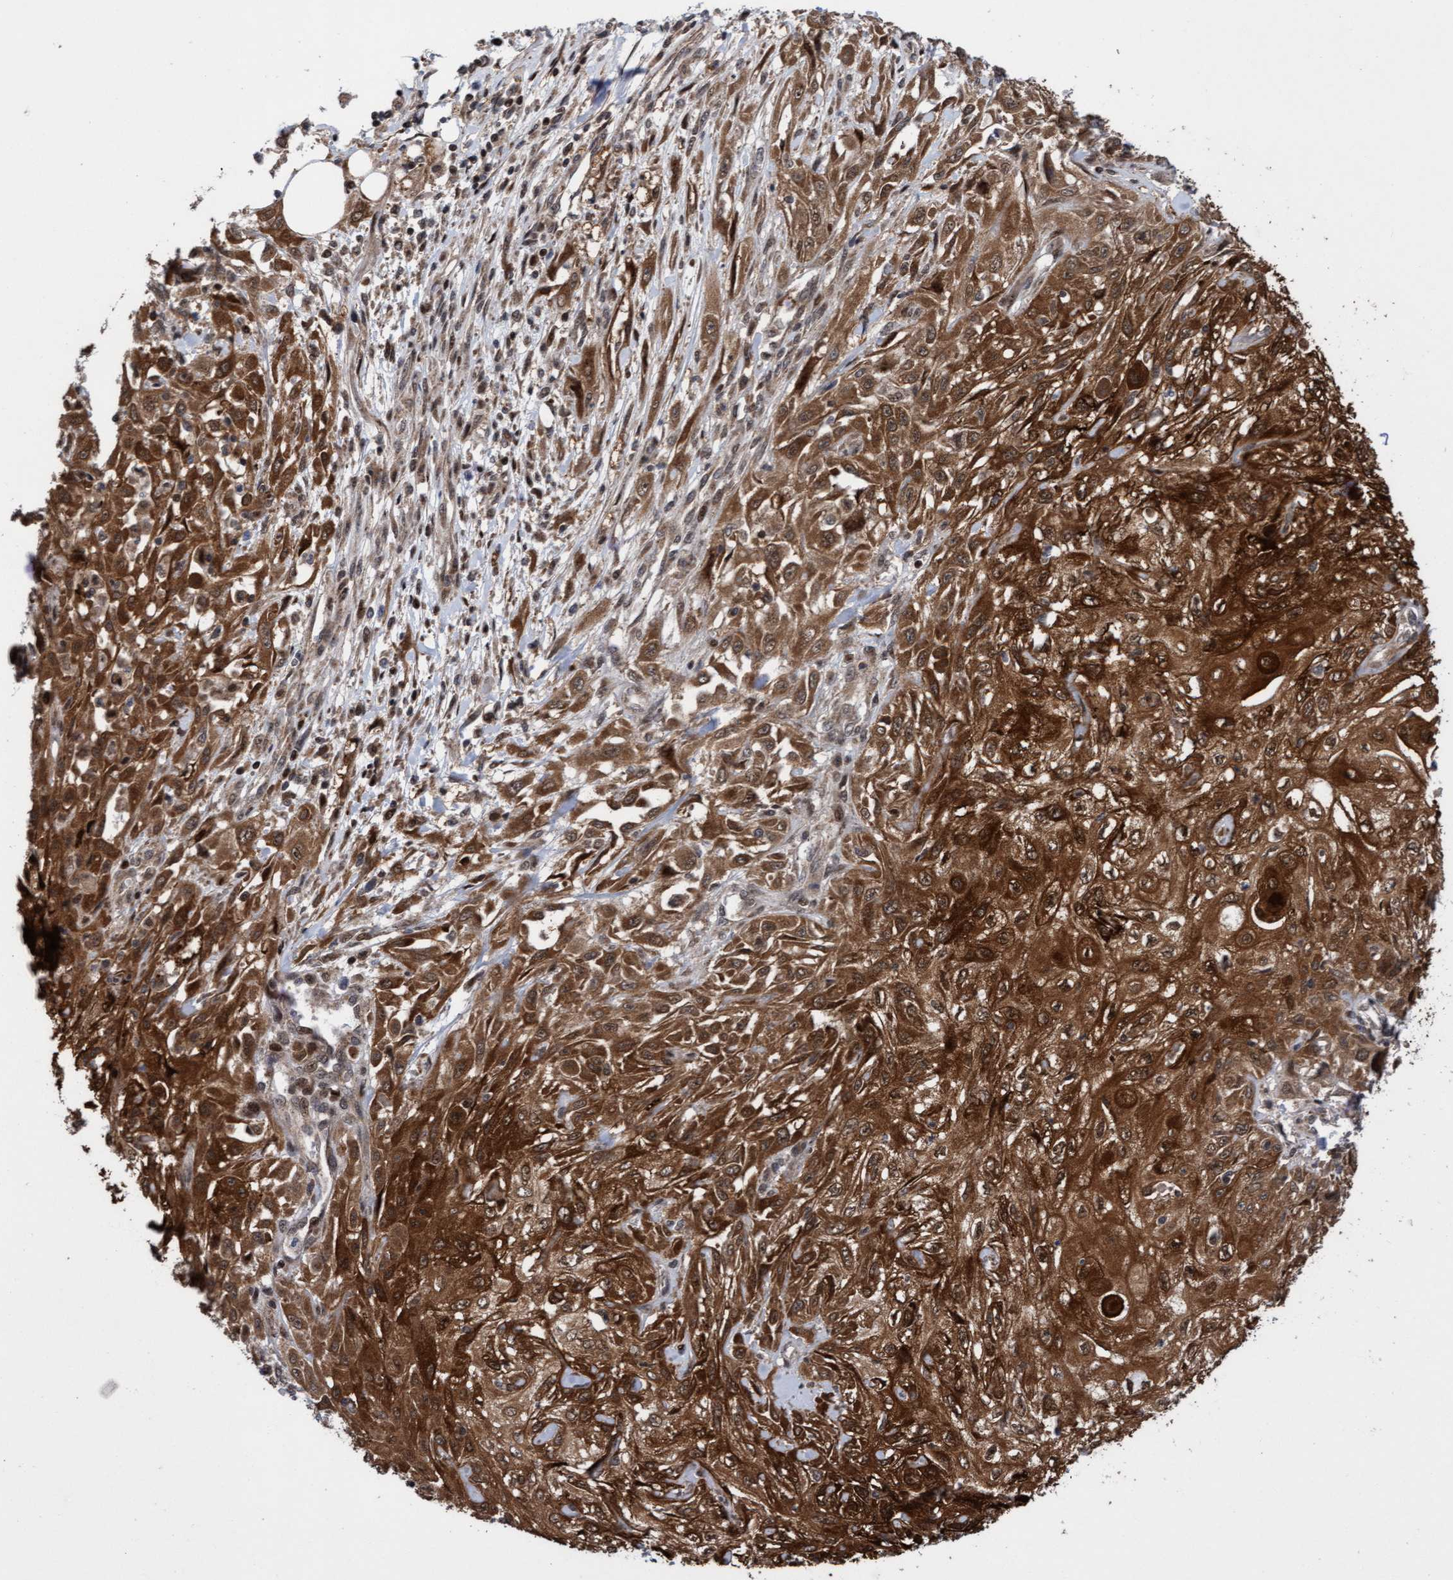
{"staining": {"intensity": "strong", "quantity": ">75%", "location": "cytoplasmic/membranous"}, "tissue": "skin cancer", "cell_type": "Tumor cells", "image_type": "cancer", "snomed": [{"axis": "morphology", "description": "Squamous cell carcinoma, NOS"}, {"axis": "morphology", "description": "Squamous cell carcinoma, metastatic, NOS"}, {"axis": "topography", "description": "Skin"}, {"axis": "topography", "description": "Lymph node"}], "caption": "The immunohistochemical stain labels strong cytoplasmic/membranous expression in tumor cells of skin cancer tissue. The staining was performed using DAB, with brown indicating positive protein expression. Nuclei are stained blue with hematoxylin.", "gene": "ITFG1", "patient": {"sex": "male", "age": 75}}